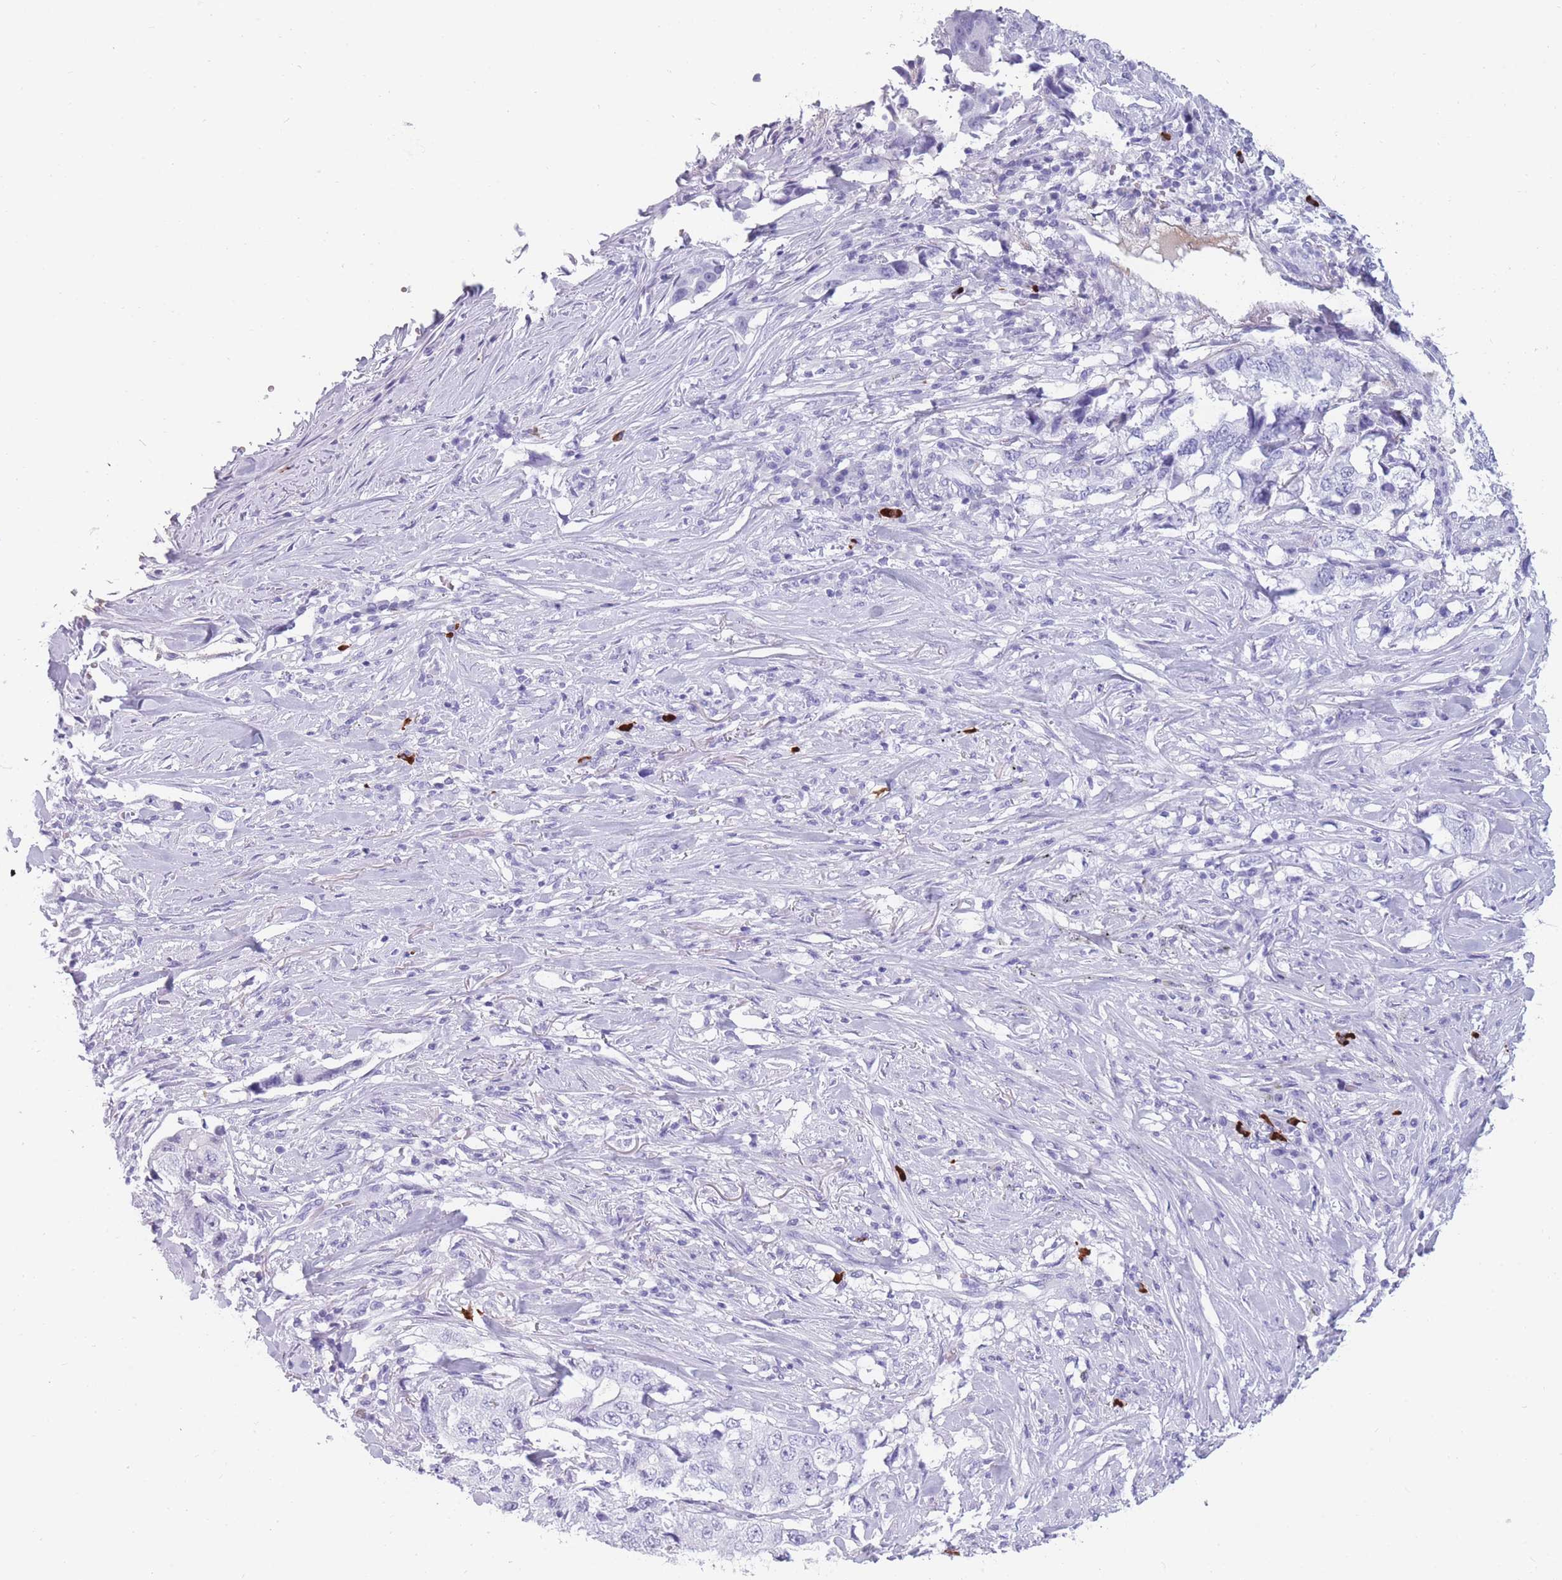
{"staining": {"intensity": "negative", "quantity": "none", "location": "none"}, "tissue": "lung cancer", "cell_type": "Tumor cells", "image_type": "cancer", "snomed": [{"axis": "morphology", "description": "Adenocarcinoma, NOS"}, {"axis": "topography", "description": "Lung"}], "caption": "Micrograph shows no significant protein expression in tumor cells of lung adenocarcinoma. (Immunohistochemistry (ihc), brightfield microscopy, high magnification).", "gene": "TNFSF11", "patient": {"sex": "female", "age": 51}}